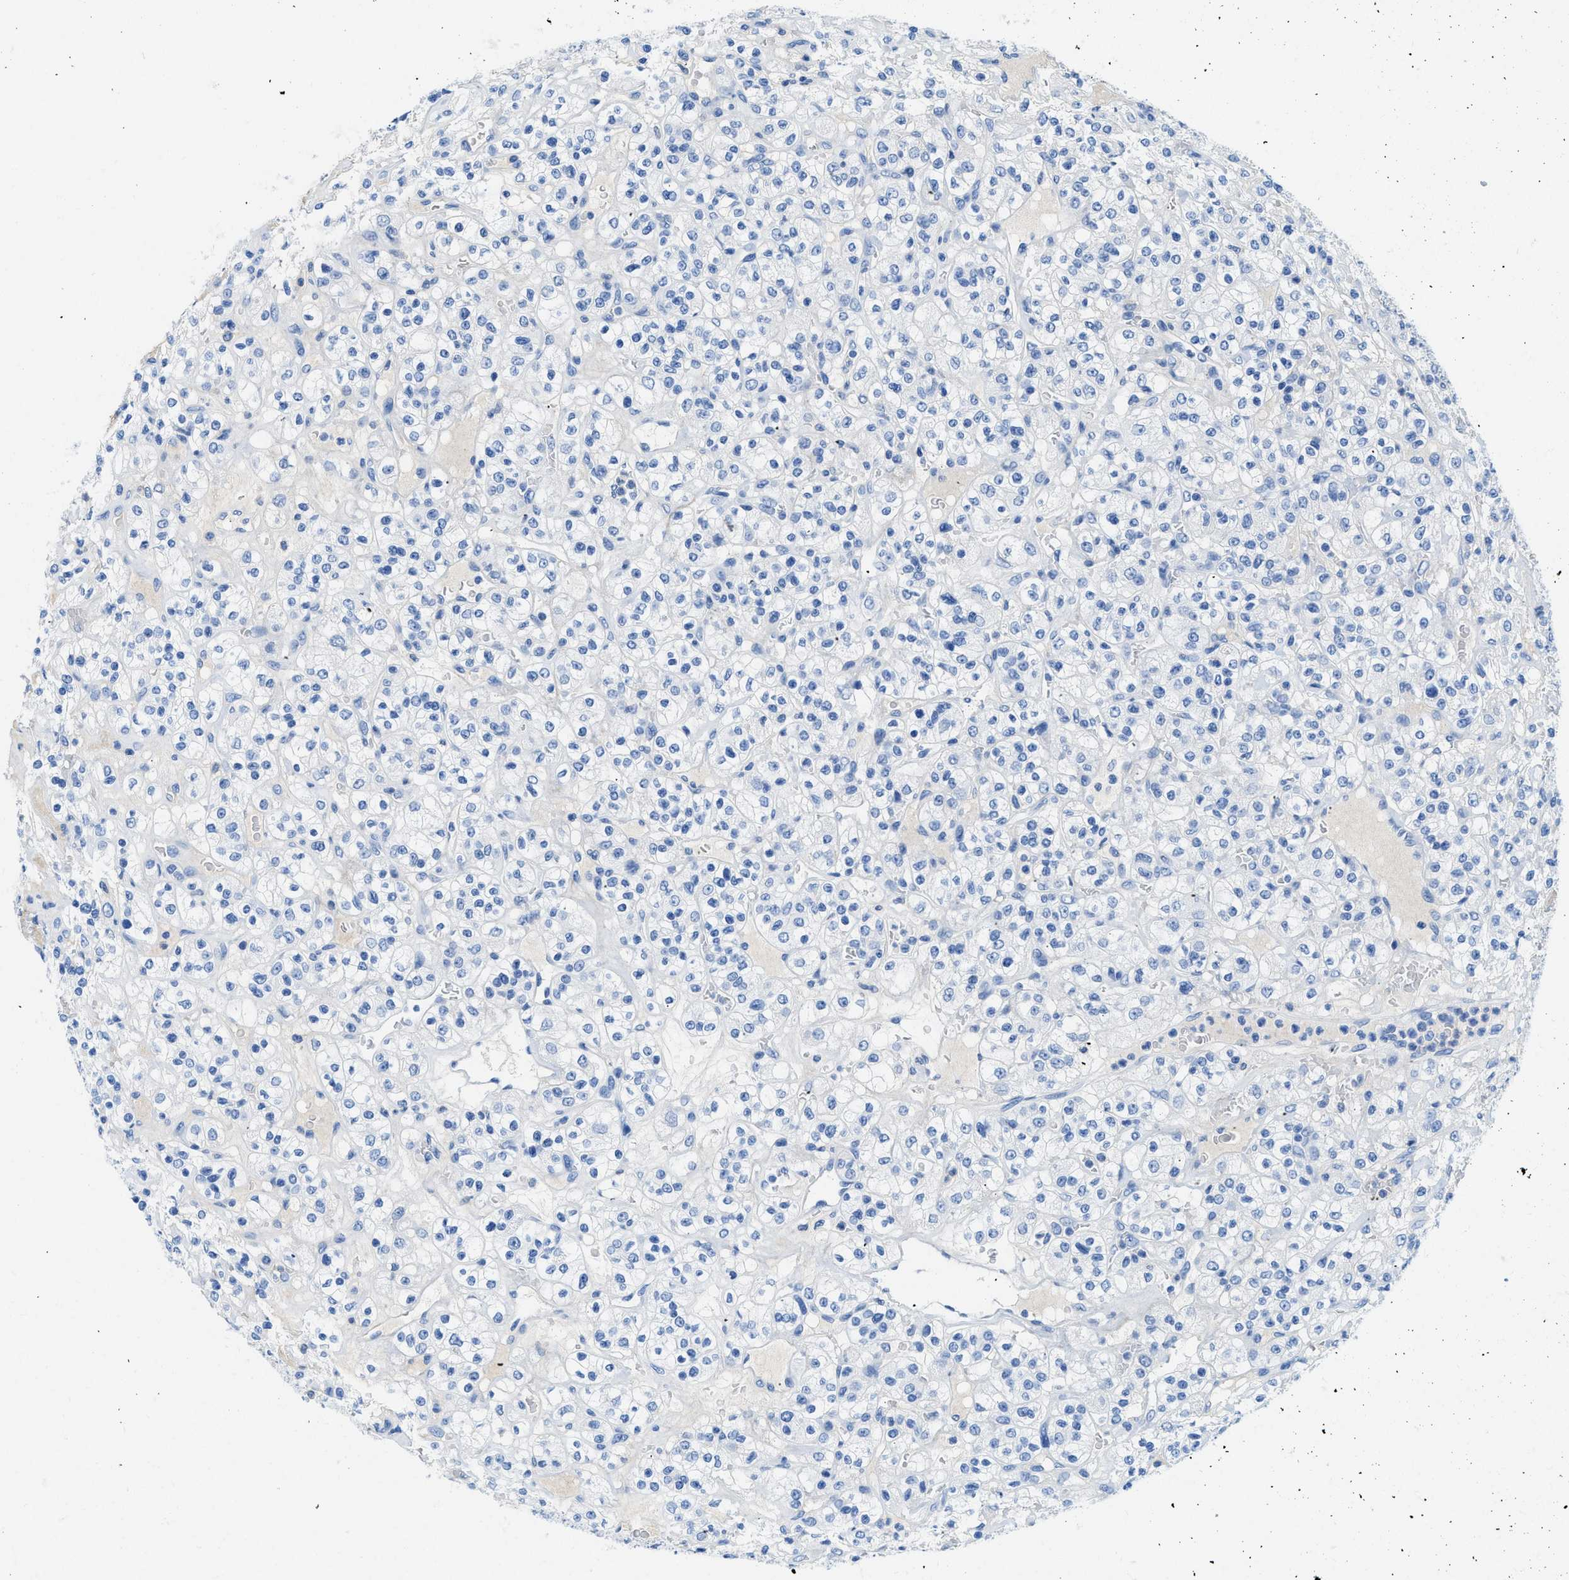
{"staining": {"intensity": "negative", "quantity": "none", "location": "none"}, "tissue": "renal cancer", "cell_type": "Tumor cells", "image_type": "cancer", "snomed": [{"axis": "morphology", "description": "Normal tissue, NOS"}, {"axis": "morphology", "description": "Adenocarcinoma, NOS"}, {"axis": "topography", "description": "Kidney"}], "caption": "The image shows no significant expression in tumor cells of renal cancer (adenocarcinoma).", "gene": "COL3A1", "patient": {"sex": "female", "age": 72}}